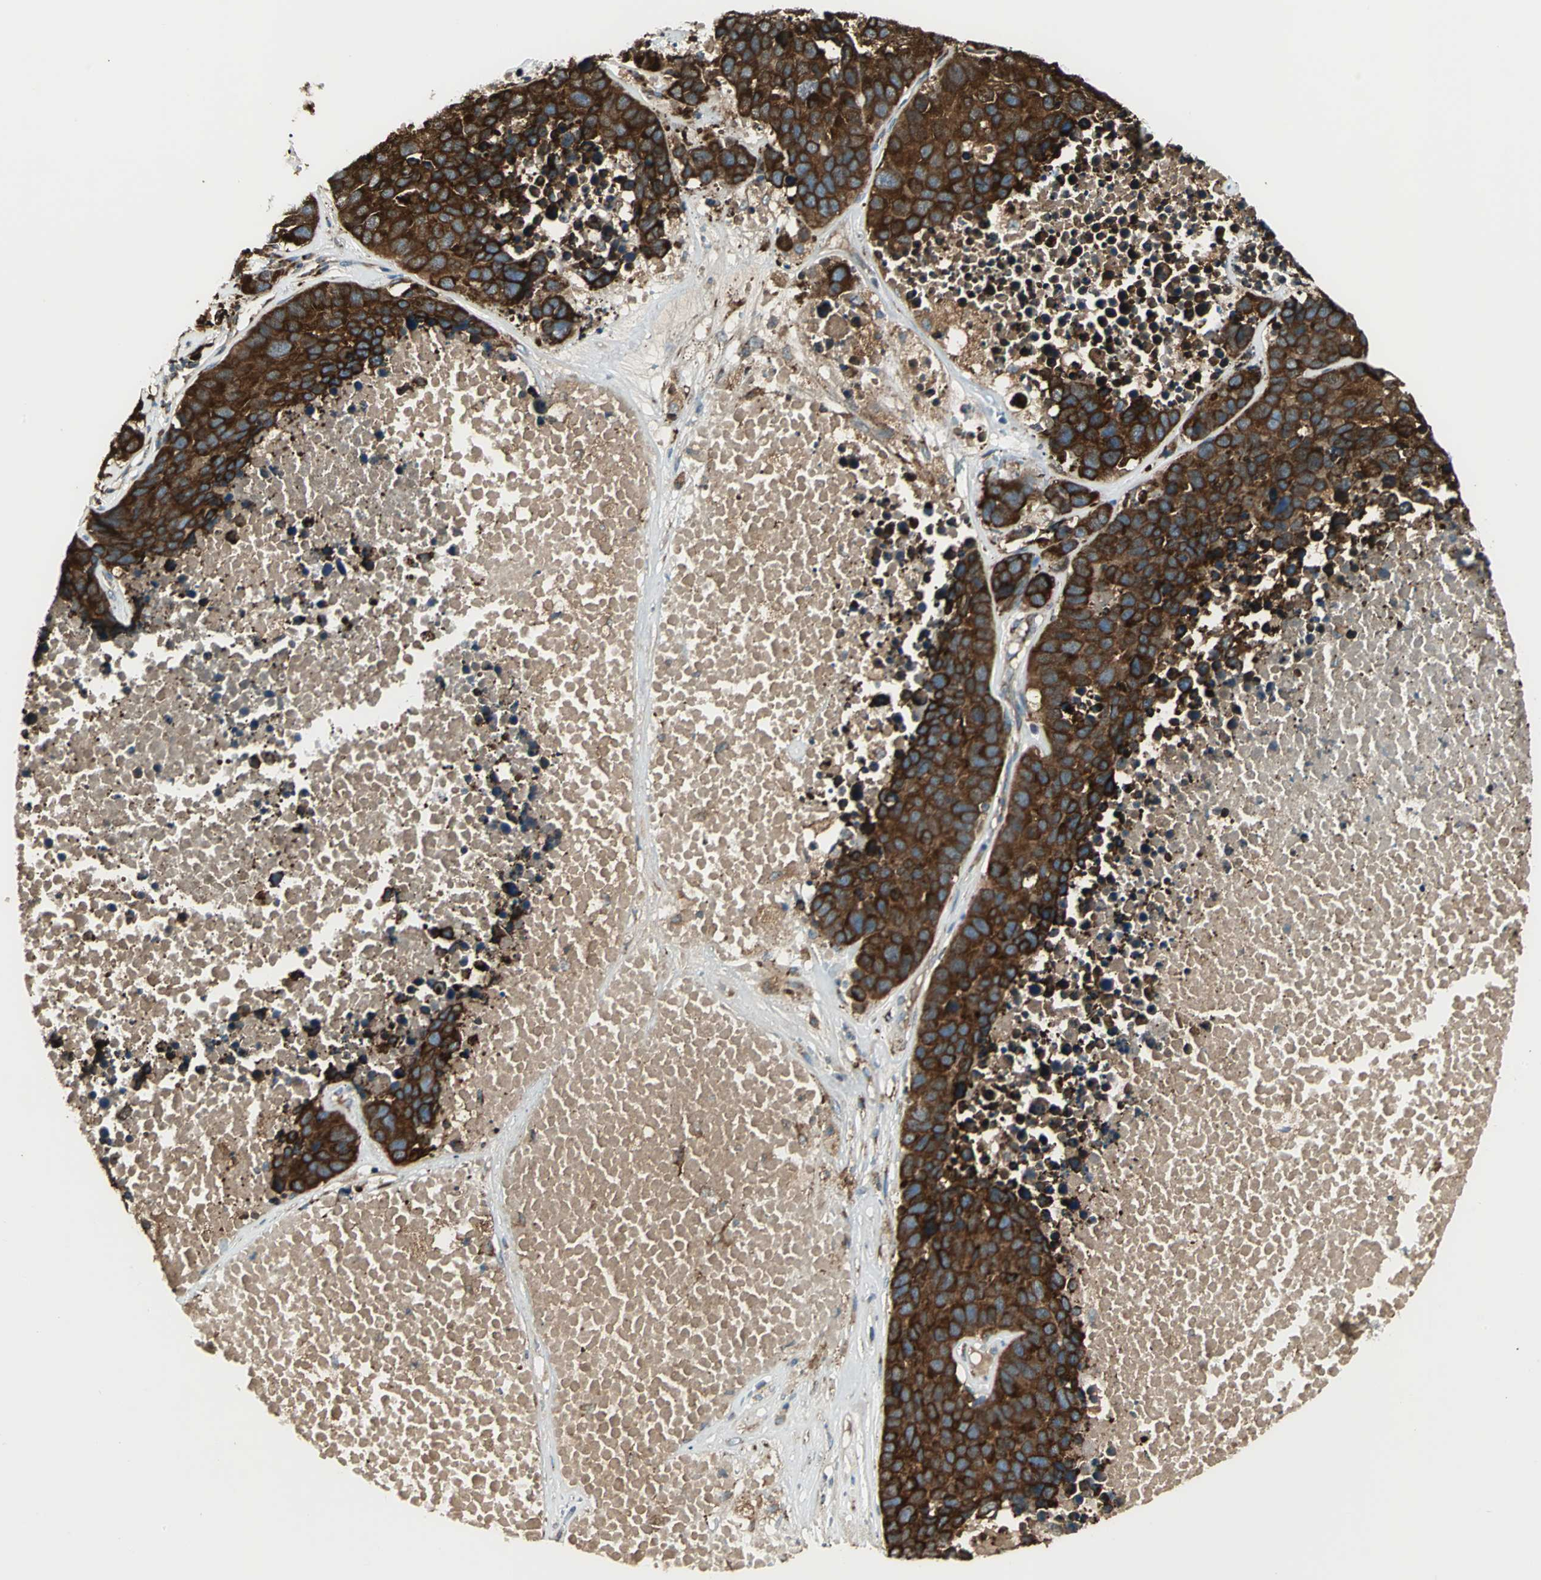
{"staining": {"intensity": "strong", "quantity": ">75%", "location": "cytoplasmic/membranous"}, "tissue": "carcinoid", "cell_type": "Tumor cells", "image_type": "cancer", "snomed": [{"axis": "morphology", "description": "Carcinoid, malignant, NOS"}, {"axis": "topography", "description": "Lung"}], "caption": "Immunohistochemical staining of carcinoid (malignant) exhibits high levels of strong cytoplasmic/membranous positivity in approximately >75% of tumor cells. (DAB (3,3'-diaminobenzidine) = brown stain, brightfield microscopy at high magnification).", "gene": "PDIA4", "patient": {"sex": "male", "age": 60}}